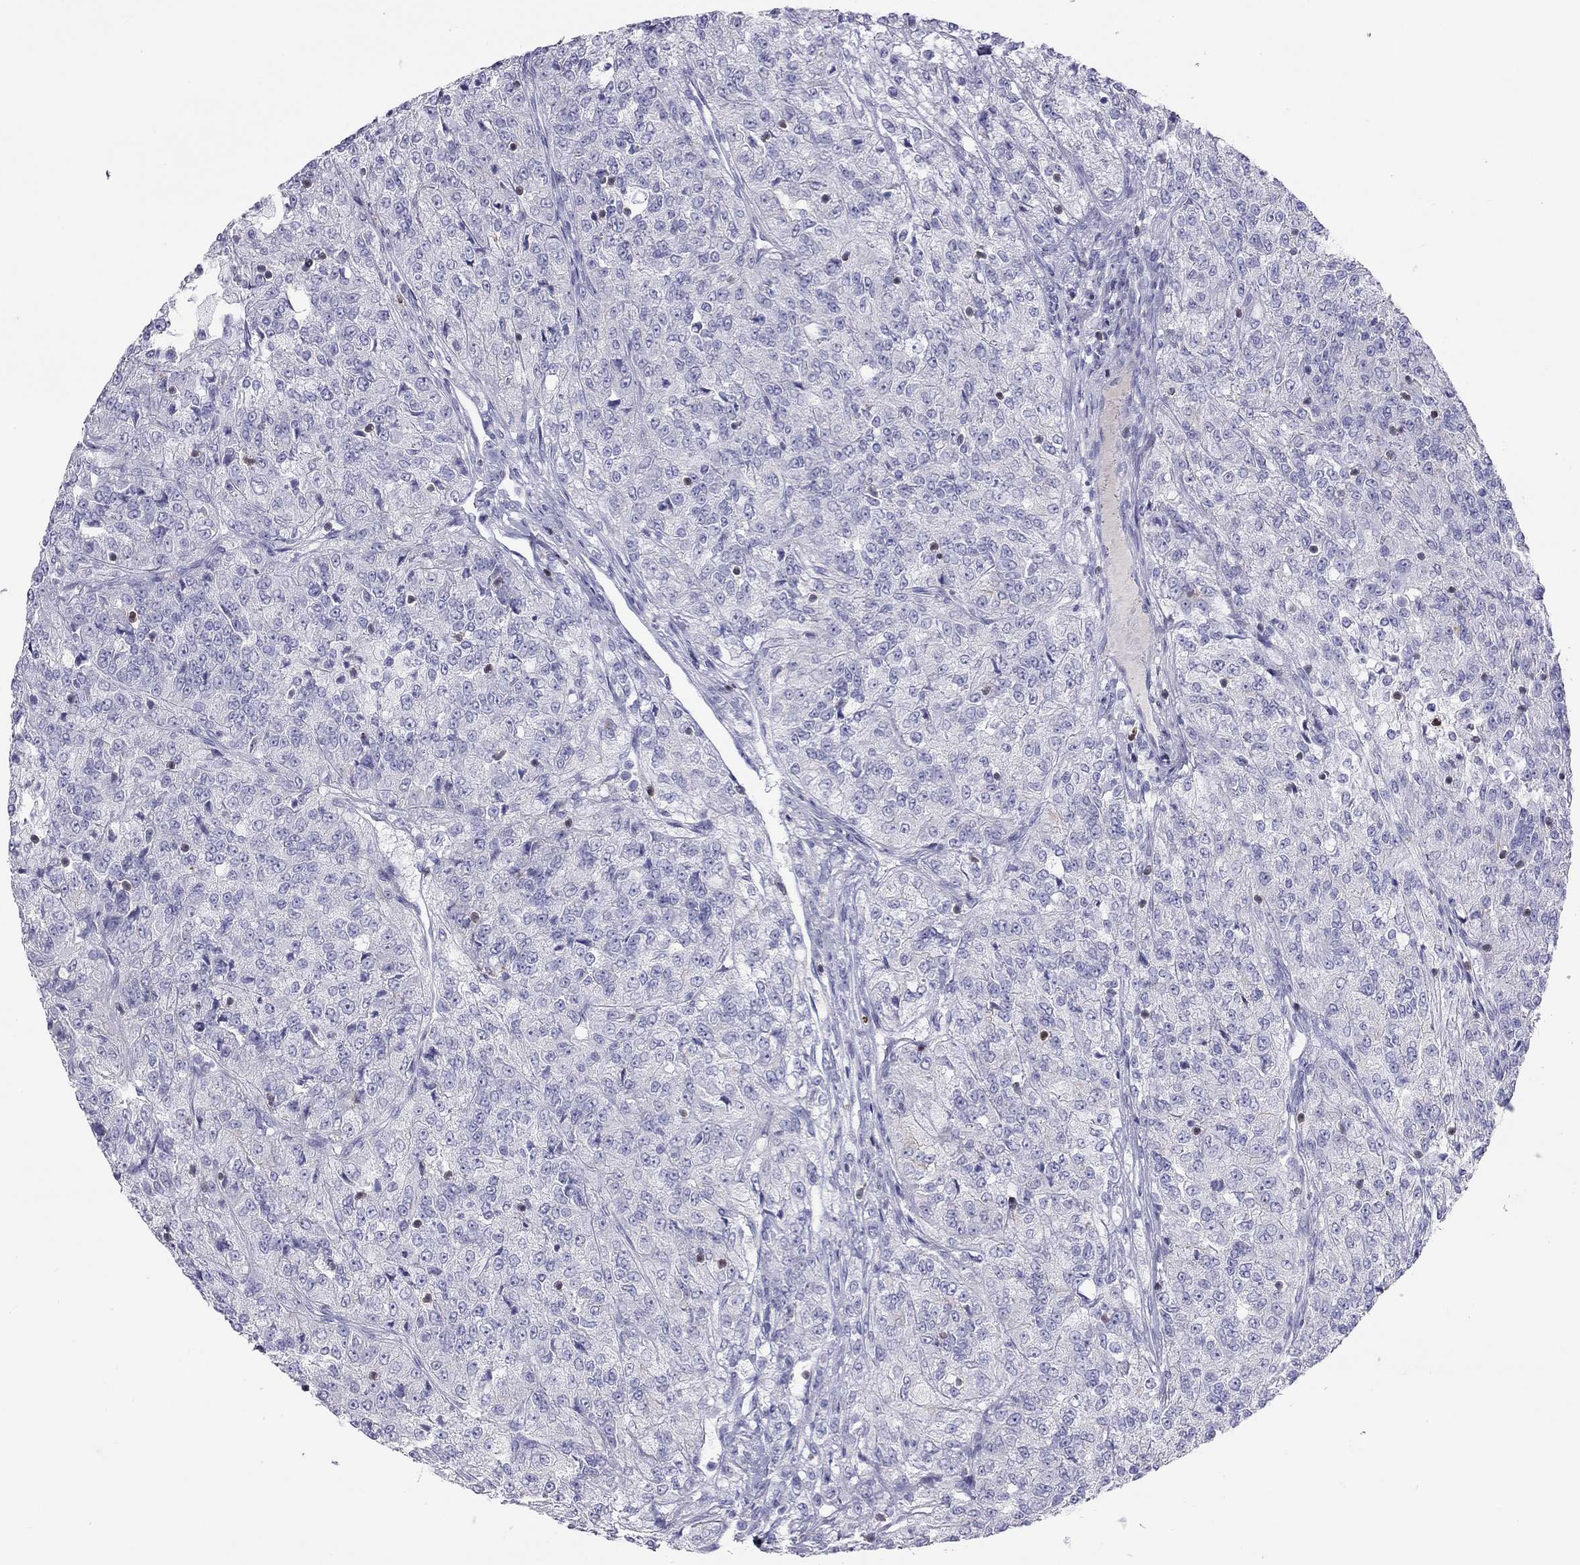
{"staining": {"intensity": "negative", "quantity": "none", "location": "none"}, "tissue": "renal cancer", "cell_type": "Tumor cells", "image_type": "cancer", "snomed": [{"axis": "morphology", "description": "Adenocarcinoma, NOS"}, {"axis": "topography", "description": "Kidney"}], "caption": "Tumor cells are negative for brown protein staining in renal cancer.", "gene": "SH2D2A", "patient": {"sex": "female", "age": 63}}